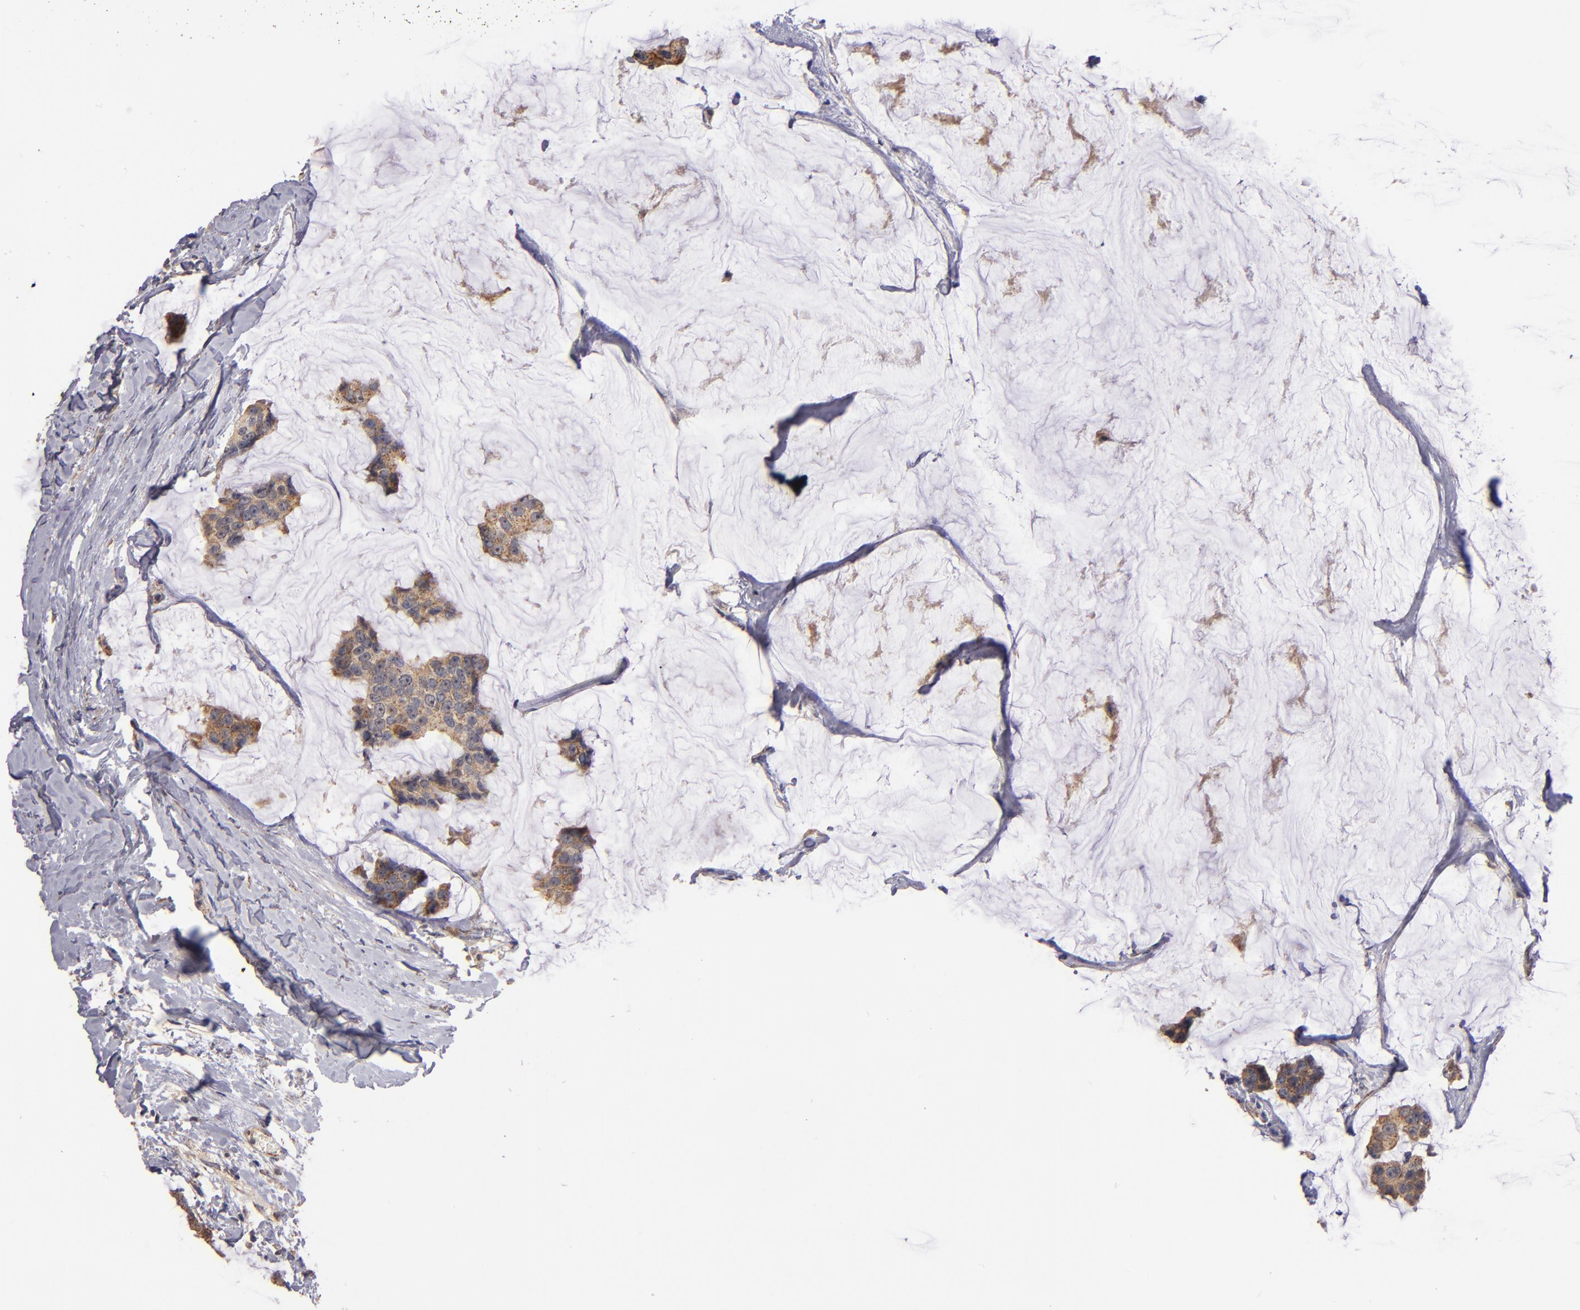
{"staining": {"intensity": "moderate", "quantity": ">75%", "location": "cytoplasmic/membranous"}, "tissue": "breast cancer", "cell_type": "Tumor cells", "image_type": "cancer", "snomed": [{"axis": "morphology", "description": "Normal tissue, NOS"}, {"axis": "morphology", "description": "Duct carcinoma"}, {"axis": "topography", "description": "Breast"}], "caption": "This micrograph exhibits immunohistochemistry staining of breast cancer, with medium moderate cytoplasmic/membranous expression in approximately >75% of tumor cells.", "gene": "DIABLO", "patient": {"sex": "female", "age": 50}}